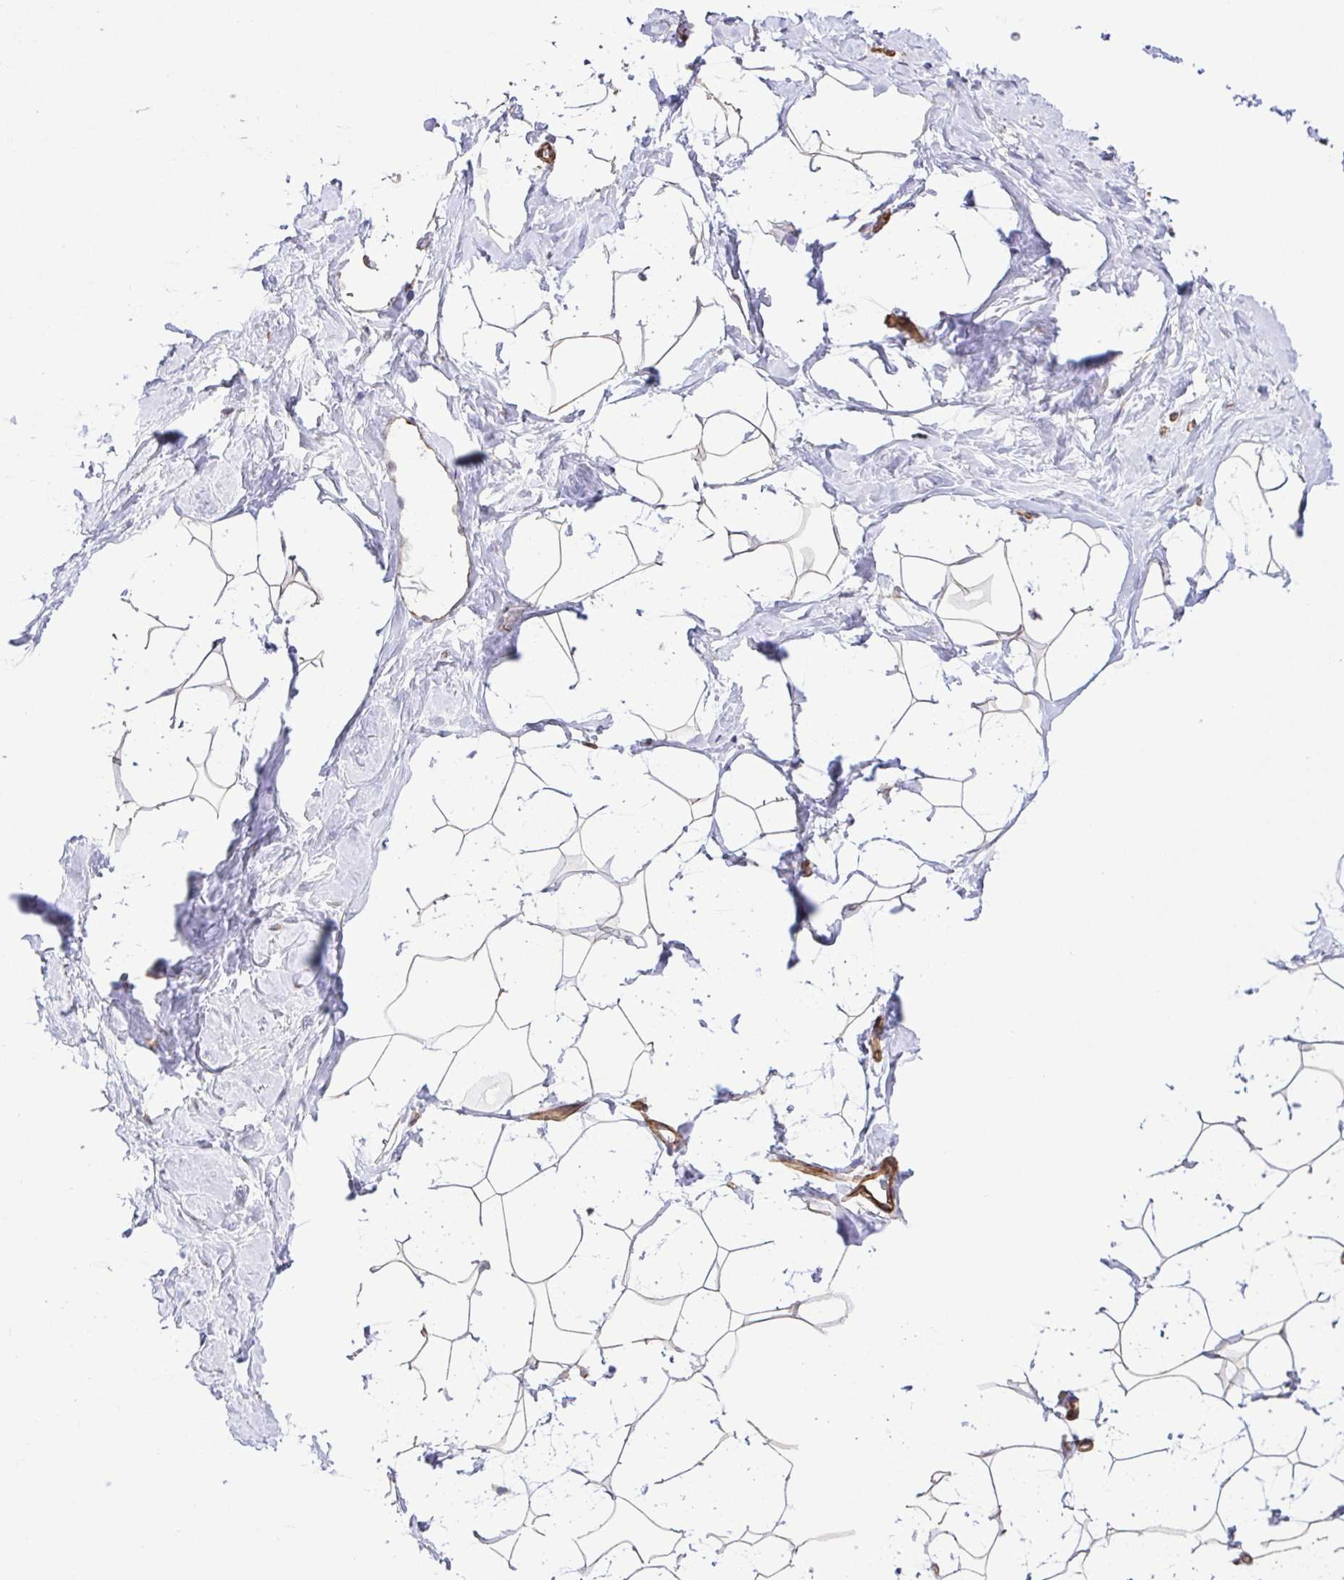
{"staining": {"intensity": "negative", "quantity": "none", "location": "none"}, "tissue": "breast", "cell_type": "Adipocytes", "image_type": "normal", "snomed": [{"axis": "morphology", "description": "Normal tissue, NOS"}, {"axis": "topography", "description": "Breast"}], "caption": "The immunohistochemistry histopathology image has no significant expression in adipocytes of breast.", "gene": "FLT1", "patient": {"sex": "female", "age": 32}}